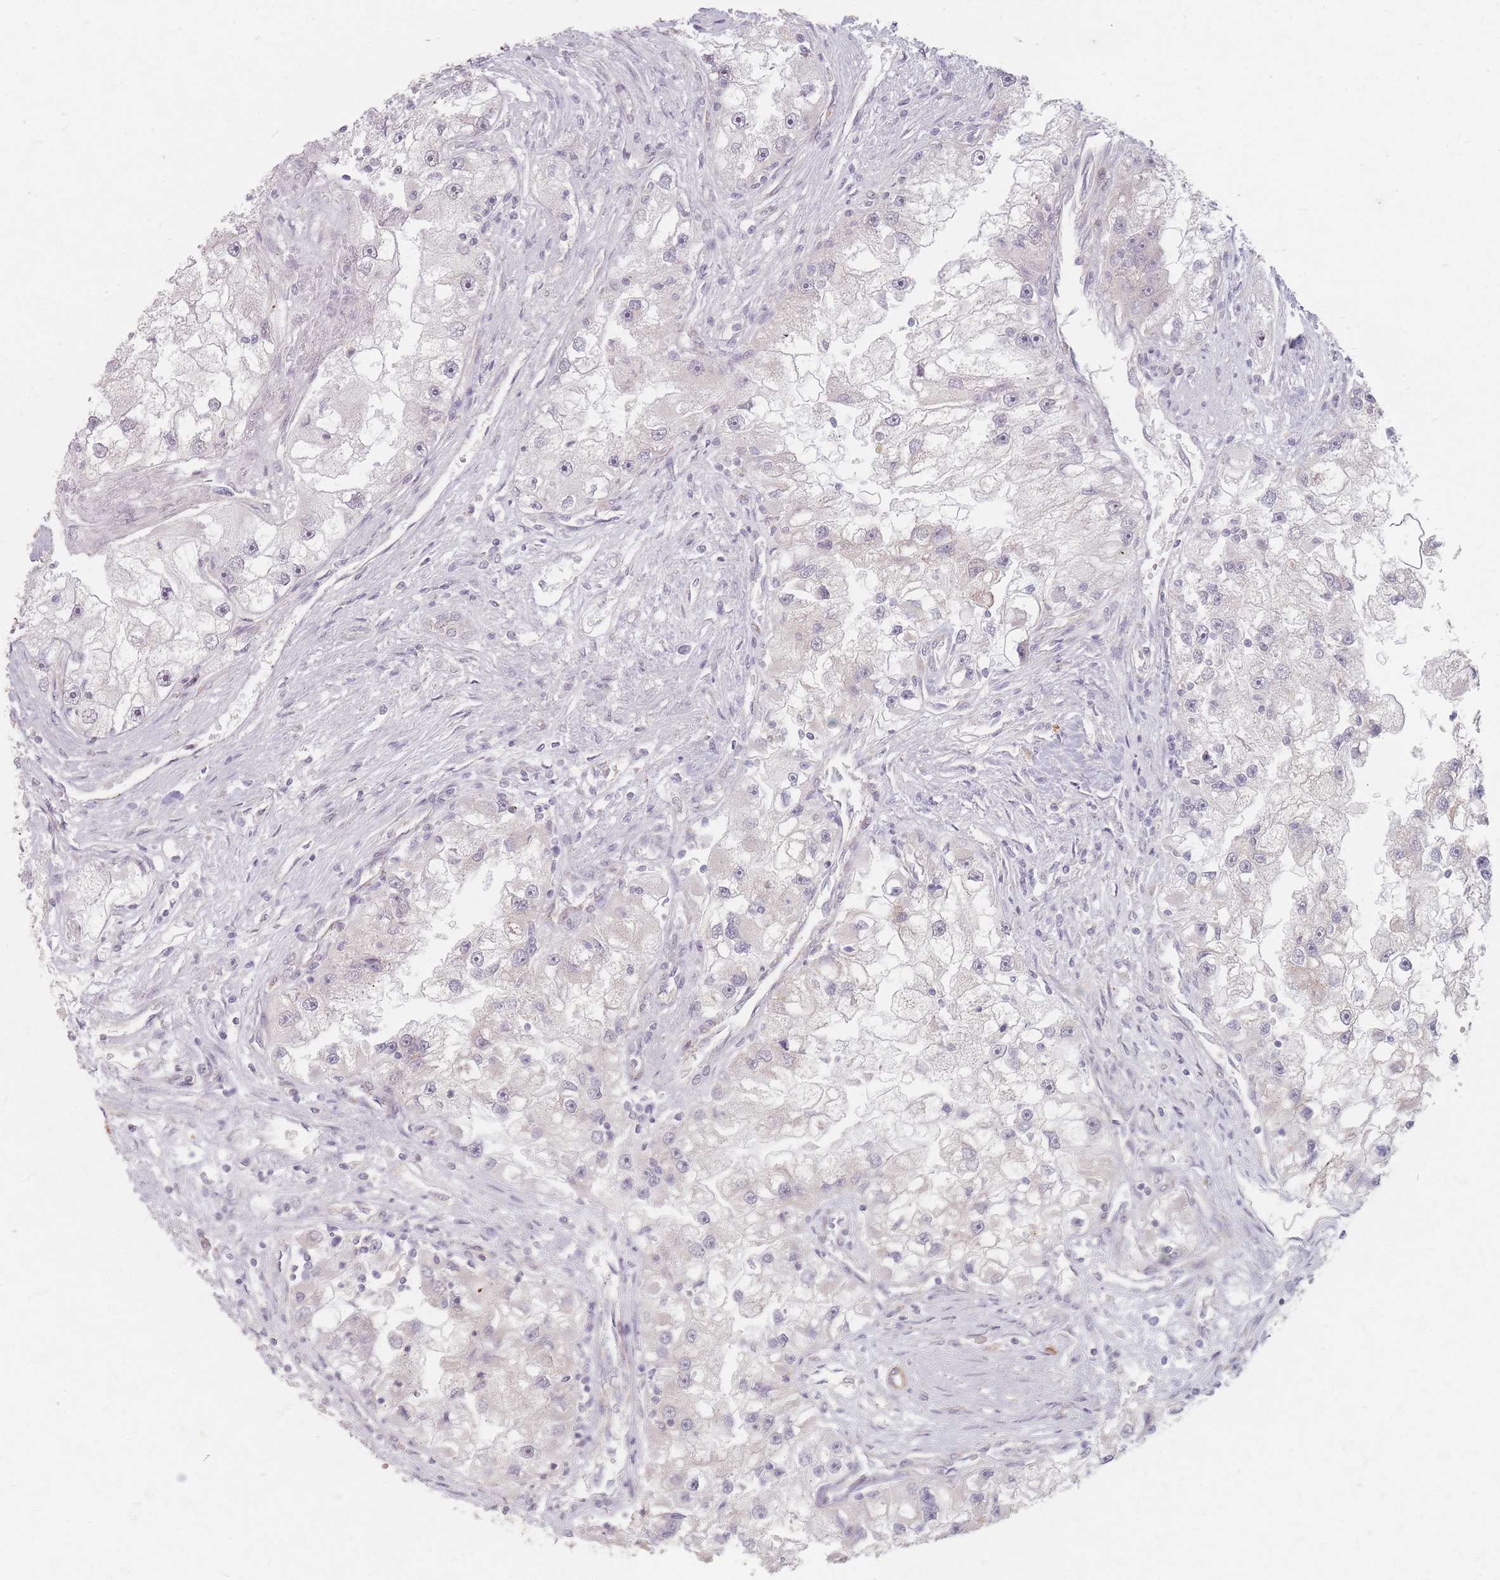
{"staining": {"intensity": "negative", "quantity": "none", "location": "none"}, "tissue": "renal cancer", "cell_type": "Tumor cells", "image_type": "cancer", "snomed": [{"axis": "morphology", "description": "Adenocarcinoma, NOS"}, {"axis": "topography", "description": "Kidney"}], "caption": "DAB (3,3'-diaminobenzidine) immunohistochemical staining of renal cancer reveals no significant expression in tumor cells.", "gene": "GABRA6", "patient": {"sex": "male", "age": 63}}